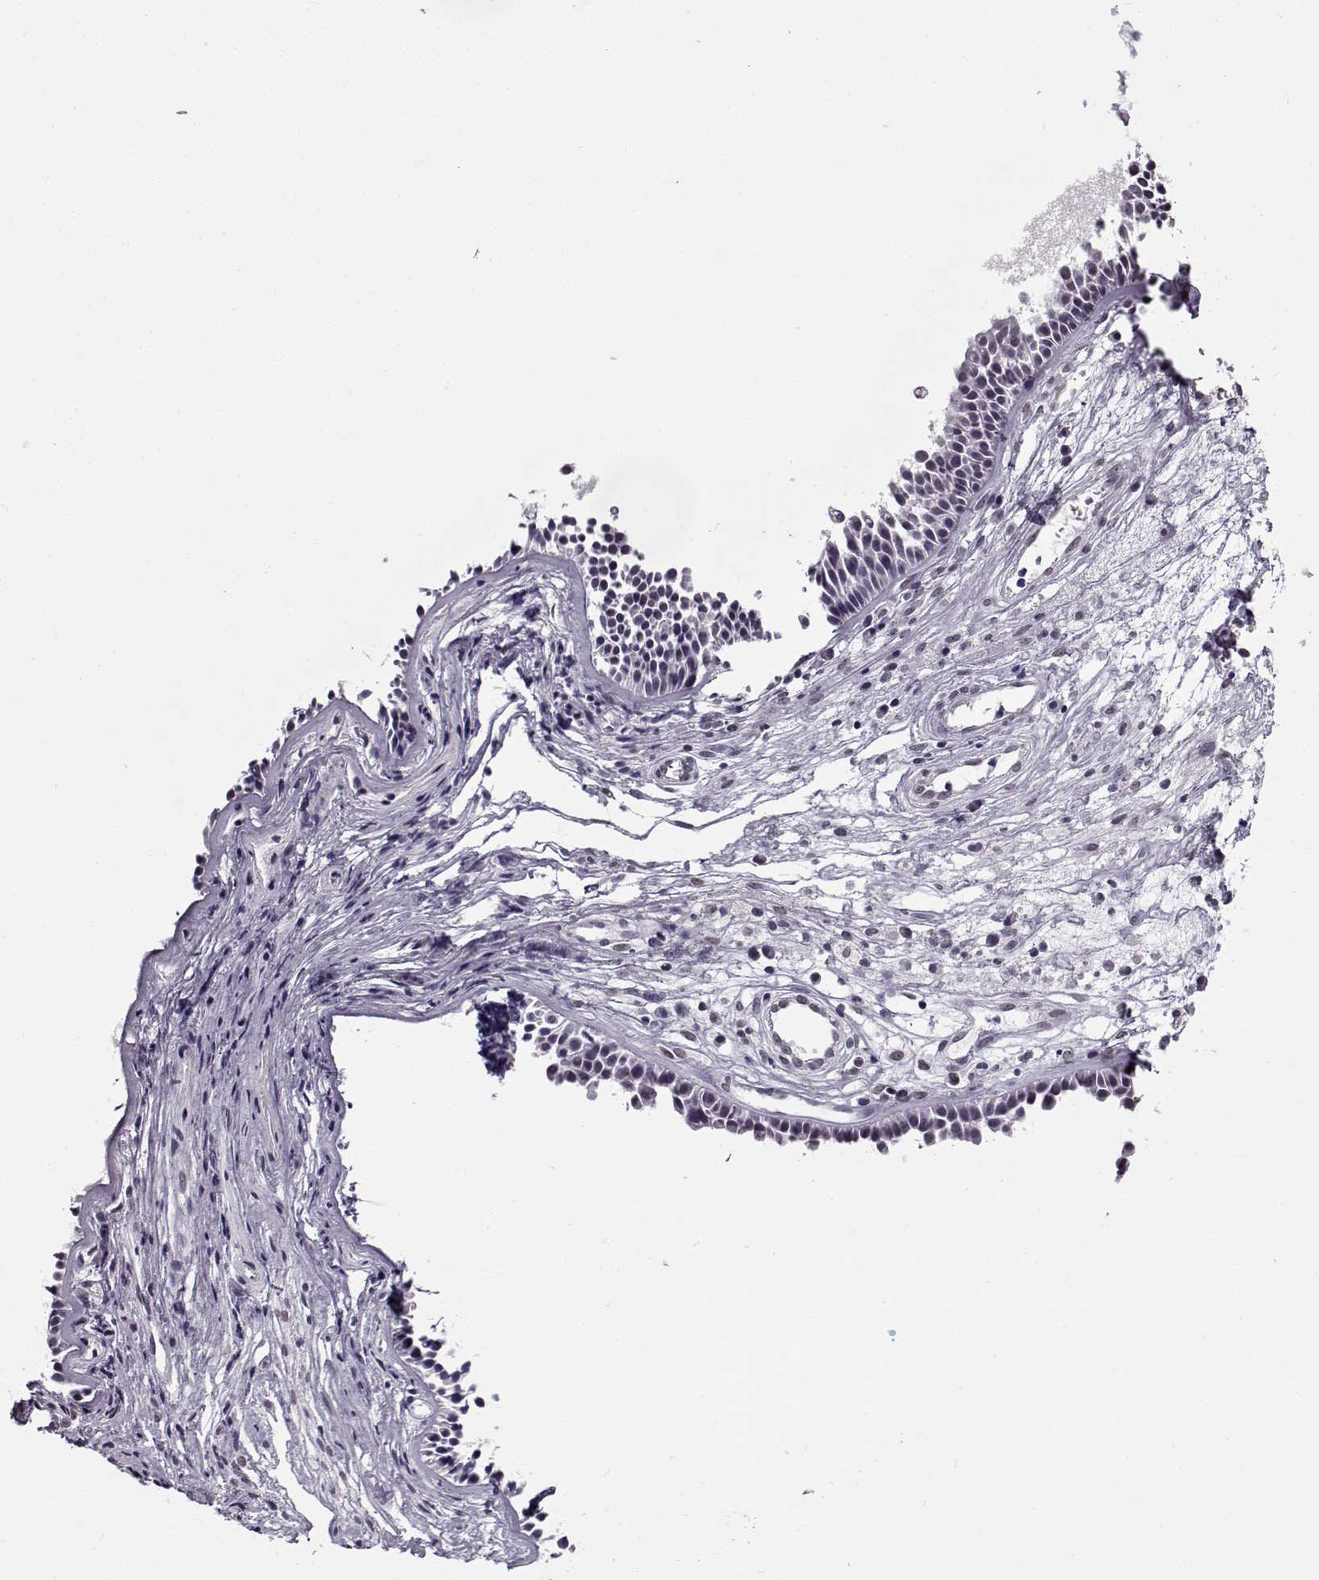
{"staining": {"intensity": "negative", "quantity": "none", "location": "none"}, "tissue": "nasopharynx", "cell_type": "Respiratory epithelial cells", "image_type": "normal", "snomed": [{"axis": "morphology", "description": "Normal tissue, NOS"}, {"axis": "topography", "description": "Nasopharynx"}], "caption": "Immunohistochemistry photomicrograph of normal nasopharynx: nasopharynx stained with DAB reveals no significant protein expression in respiratory epithelial cells.", "gene": "PRMT8", "patient": {"sex": "male", "age": 31}}